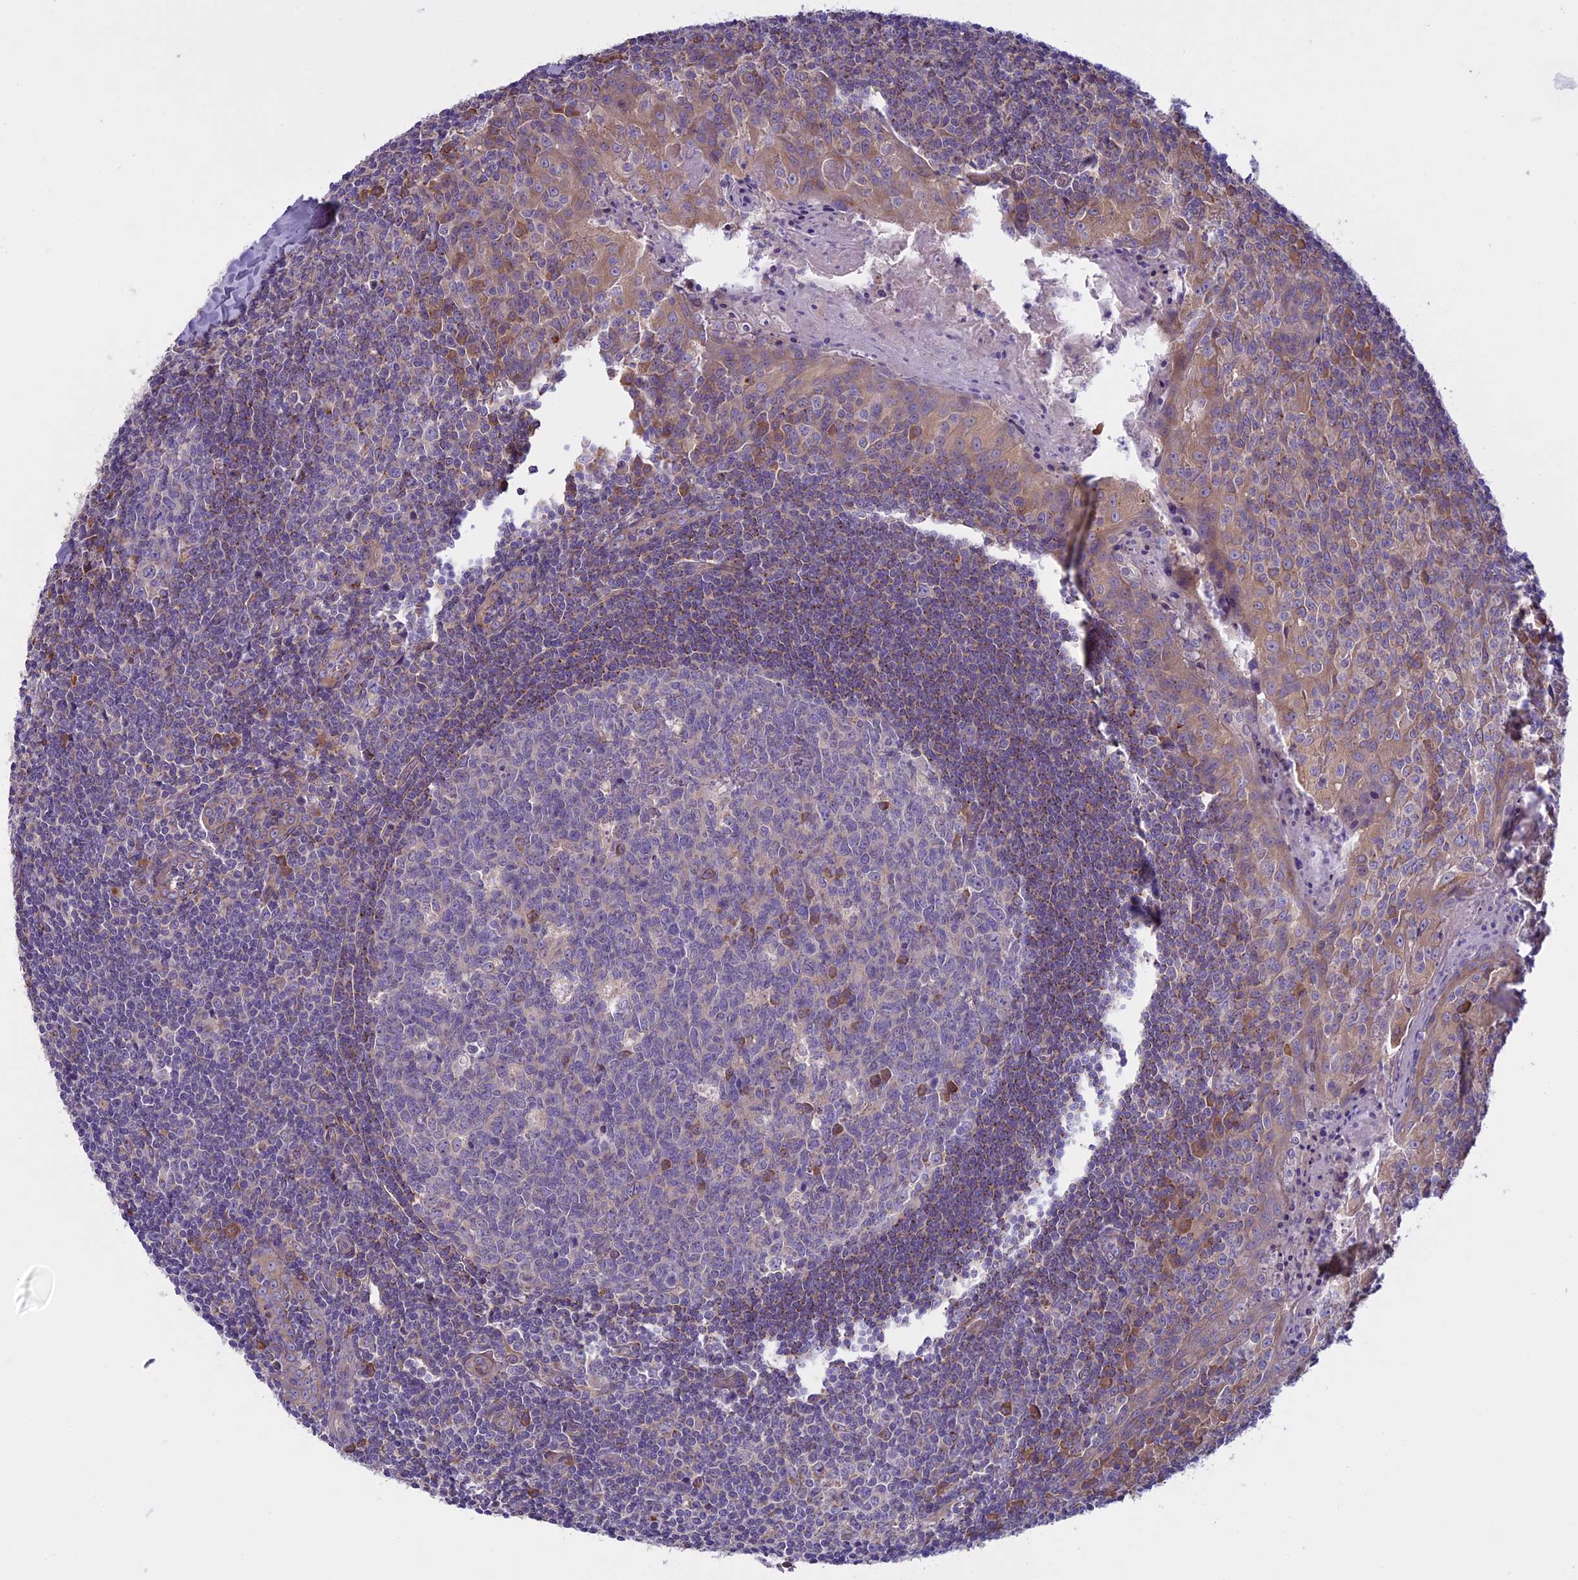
{"staining": {"intensity": "negative", "quantity": "none", "location": "none"}, "tissue": "tonsil", "cell_type": "Germinal center cells", "image_type": "normal", "snomed": [{"axis": "morphology", "description": "Normal tissue, NOS"}, {"axis": "topography", "description": "Tonsil"}], "caption": "High magnification brightfield microscopy of normal tonsil stained with DAB (3,3'-diaminobenzidine) (brown) and counterstained with hematoxylin (blue): germinal center cells show no significant expression. (DAB (3,3'-diaminobenzidine) IHC, high magnification).", "gene": "DCTN5", "patient": {"sex": "male", "age": 27}}